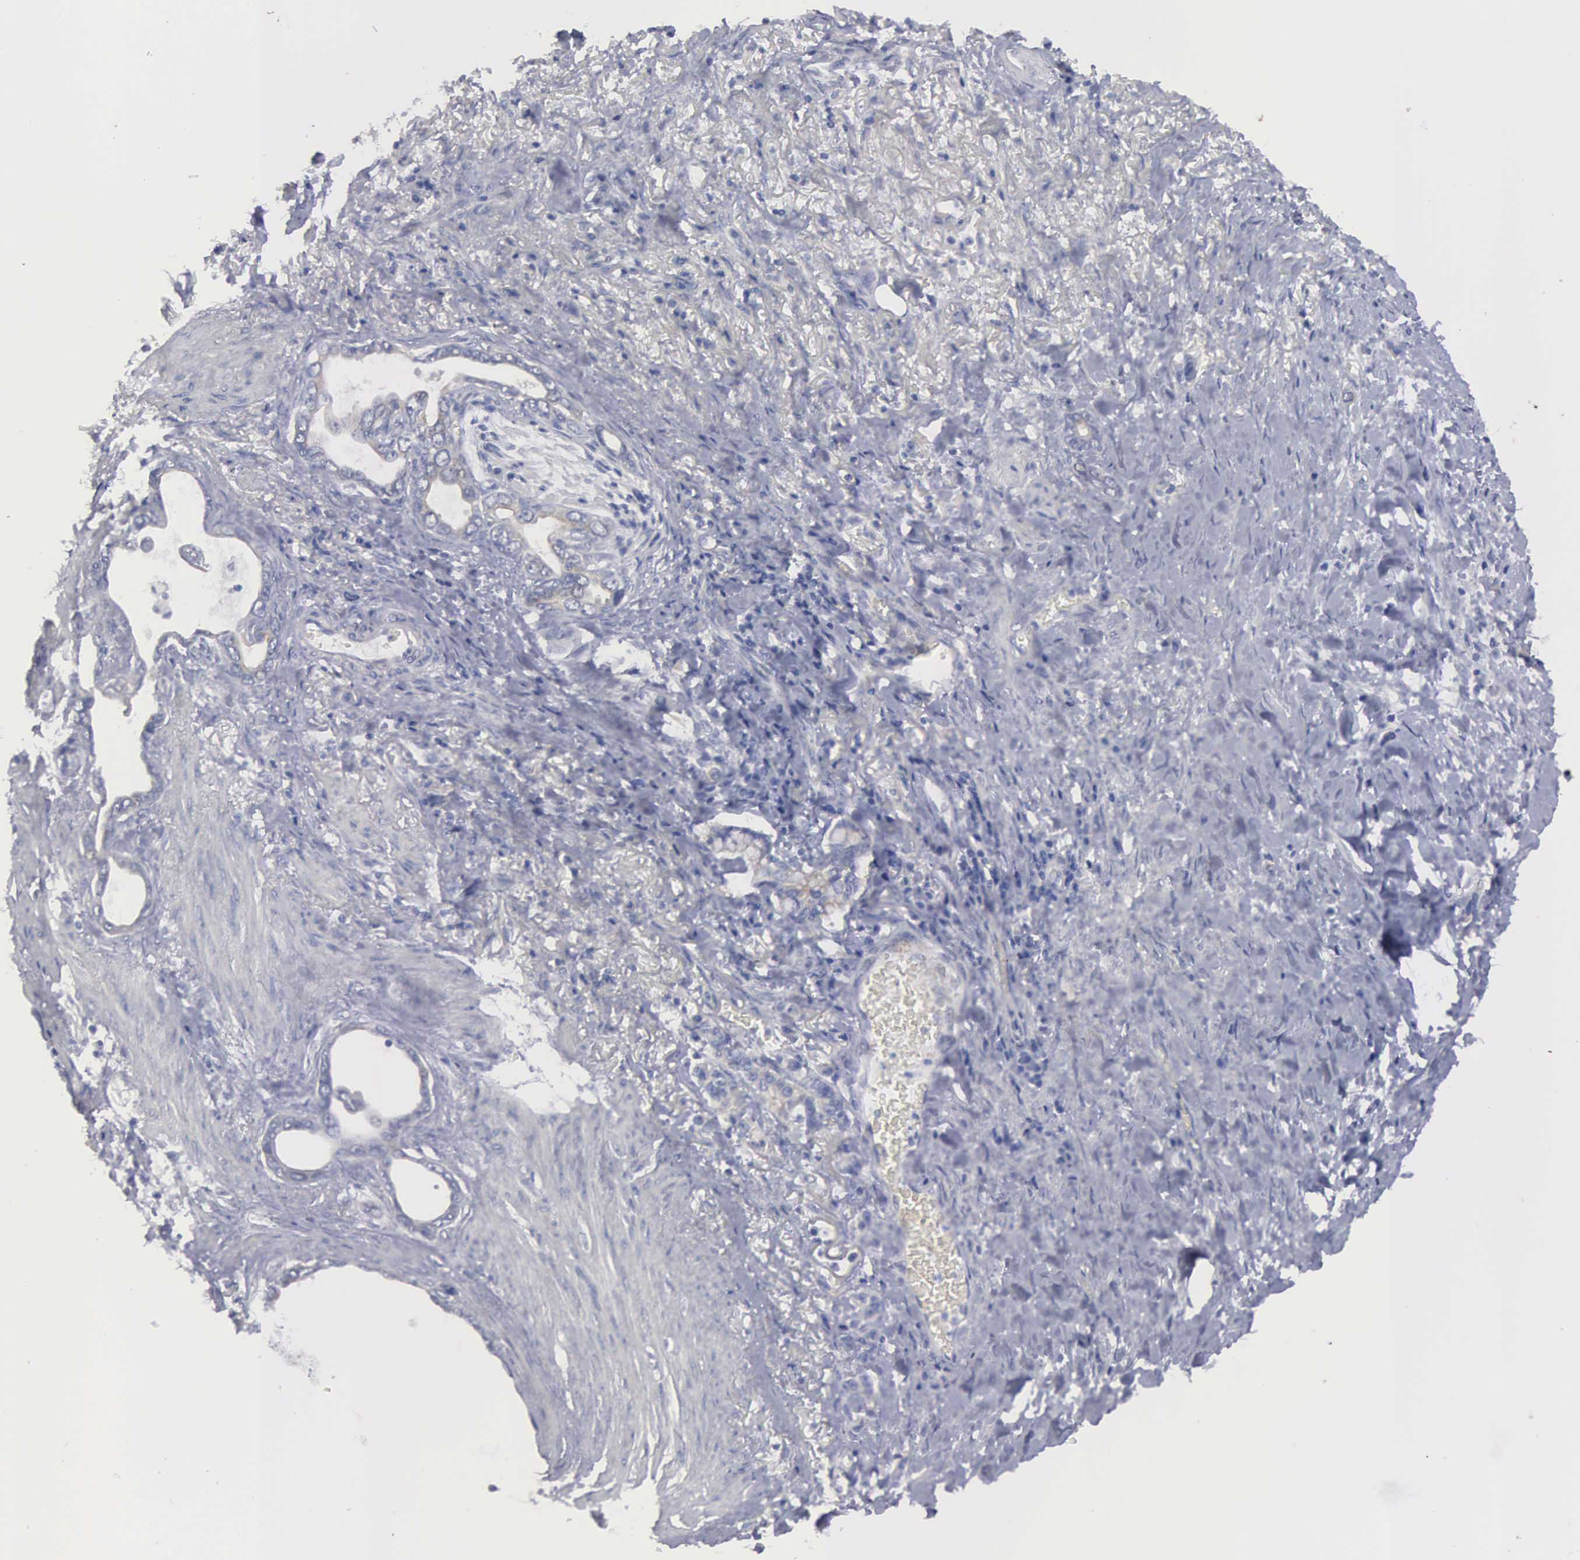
{"staining": {"intensity": "weak", "quantity": "<25%", "location": "cytoplasmic/membranous"}, "tissue": "stomach cancer", "cell_type": "Tumor cells", "image_type": "cancer", "snomed": [{"axis": "morphology", "description": "Adenocarcinoma, NOS"}, {"axis": "topography", "description": "Stomach"}], "caption": "Stomach cancer (adenocarcinoma) stained for a protein using IHC shows no staining tumor cells.", "gene": "CEP170B", "patient": {"sex": "male", "age": 78}}